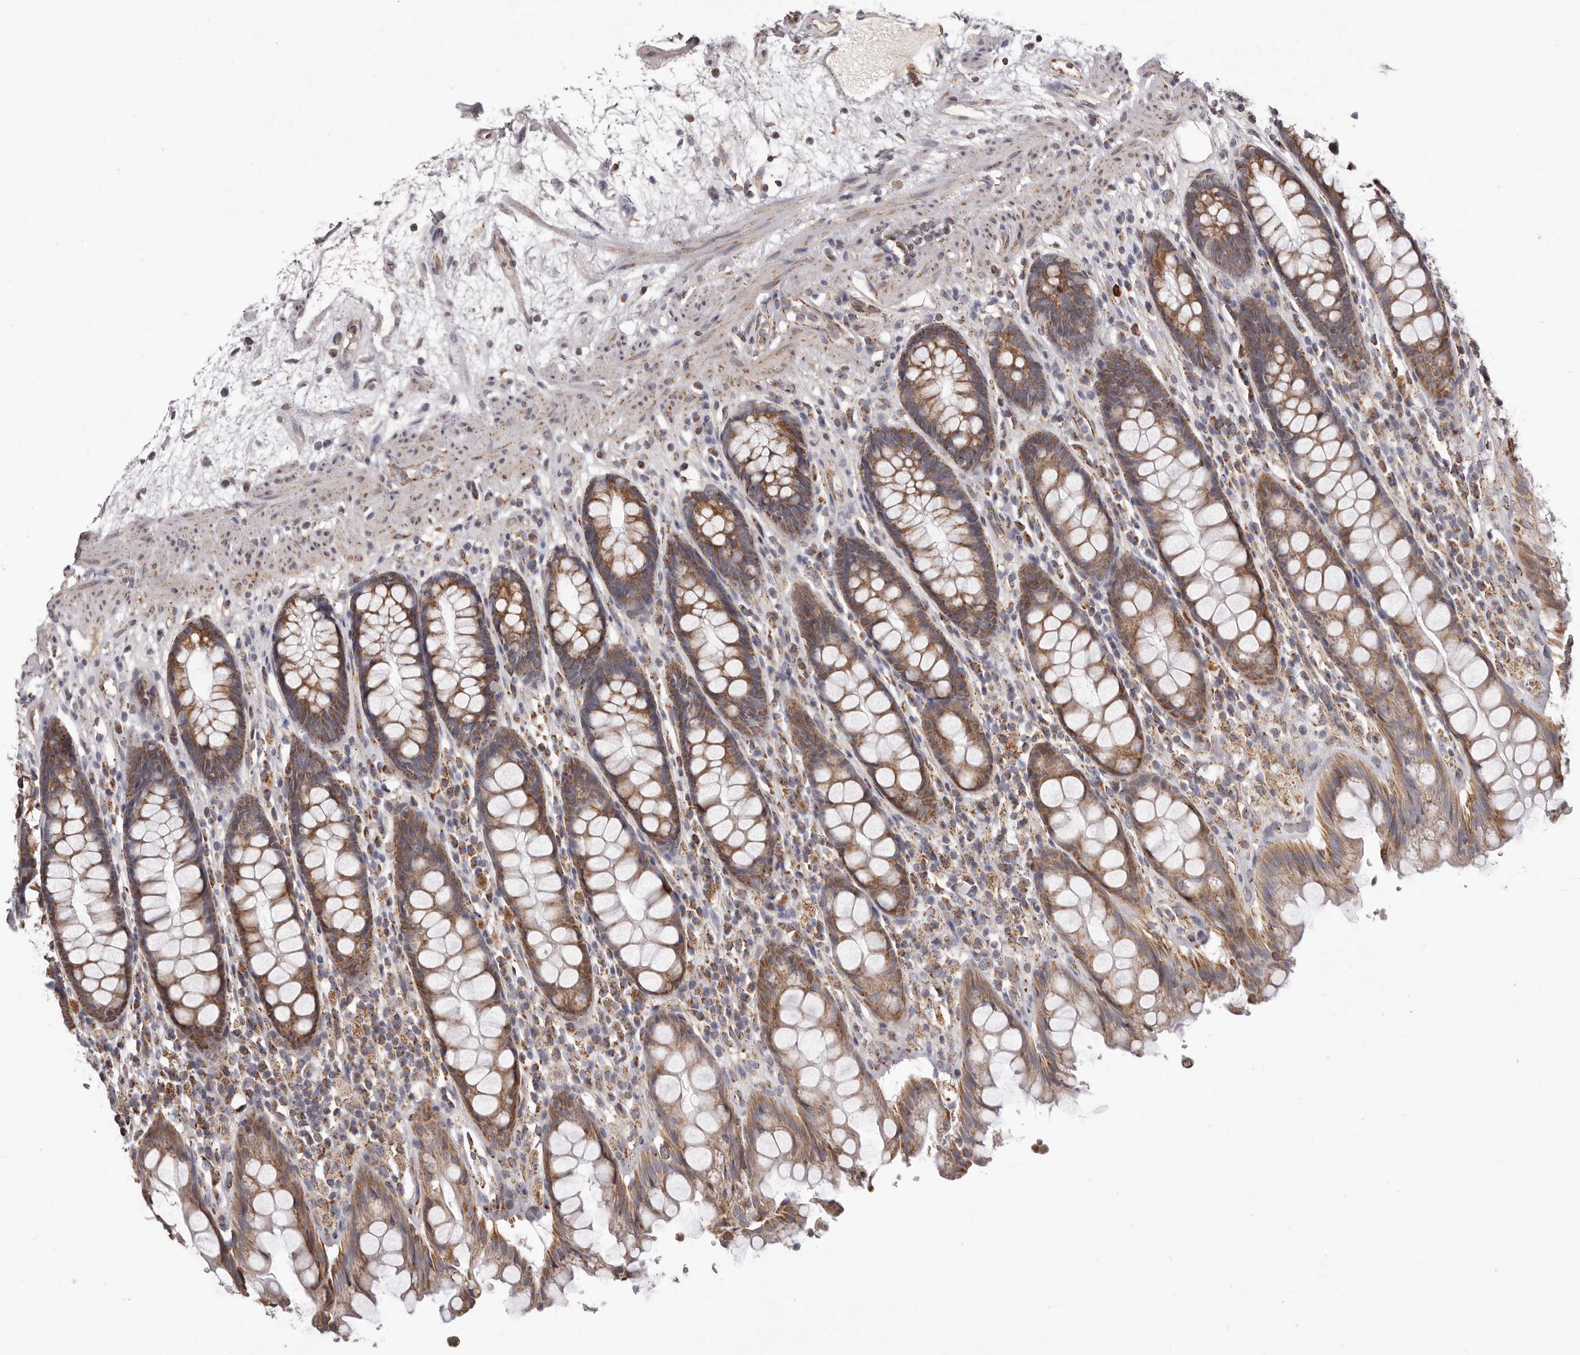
{"staining": {"intensity": "moderate", "quantity": ">75%", "location": "cytoplasmic/membranous"}, "tissue": "rectum", "cell_type": "Glandular cells", "image_type": "normal", "snomed": [{"axis": "morphology", "description": "Normal tissue, NOS"}, {"axis": "topography", "description": "Rectum"}], "caption": "This is a micrograph of immunohistochemistry (IHC) staining of benign rectum, which shows moderate staining in the cytoplasmic/membranous of glandular cells.", "gene": "CHRM2", "patient": {"sex": "male", "age": 64}}